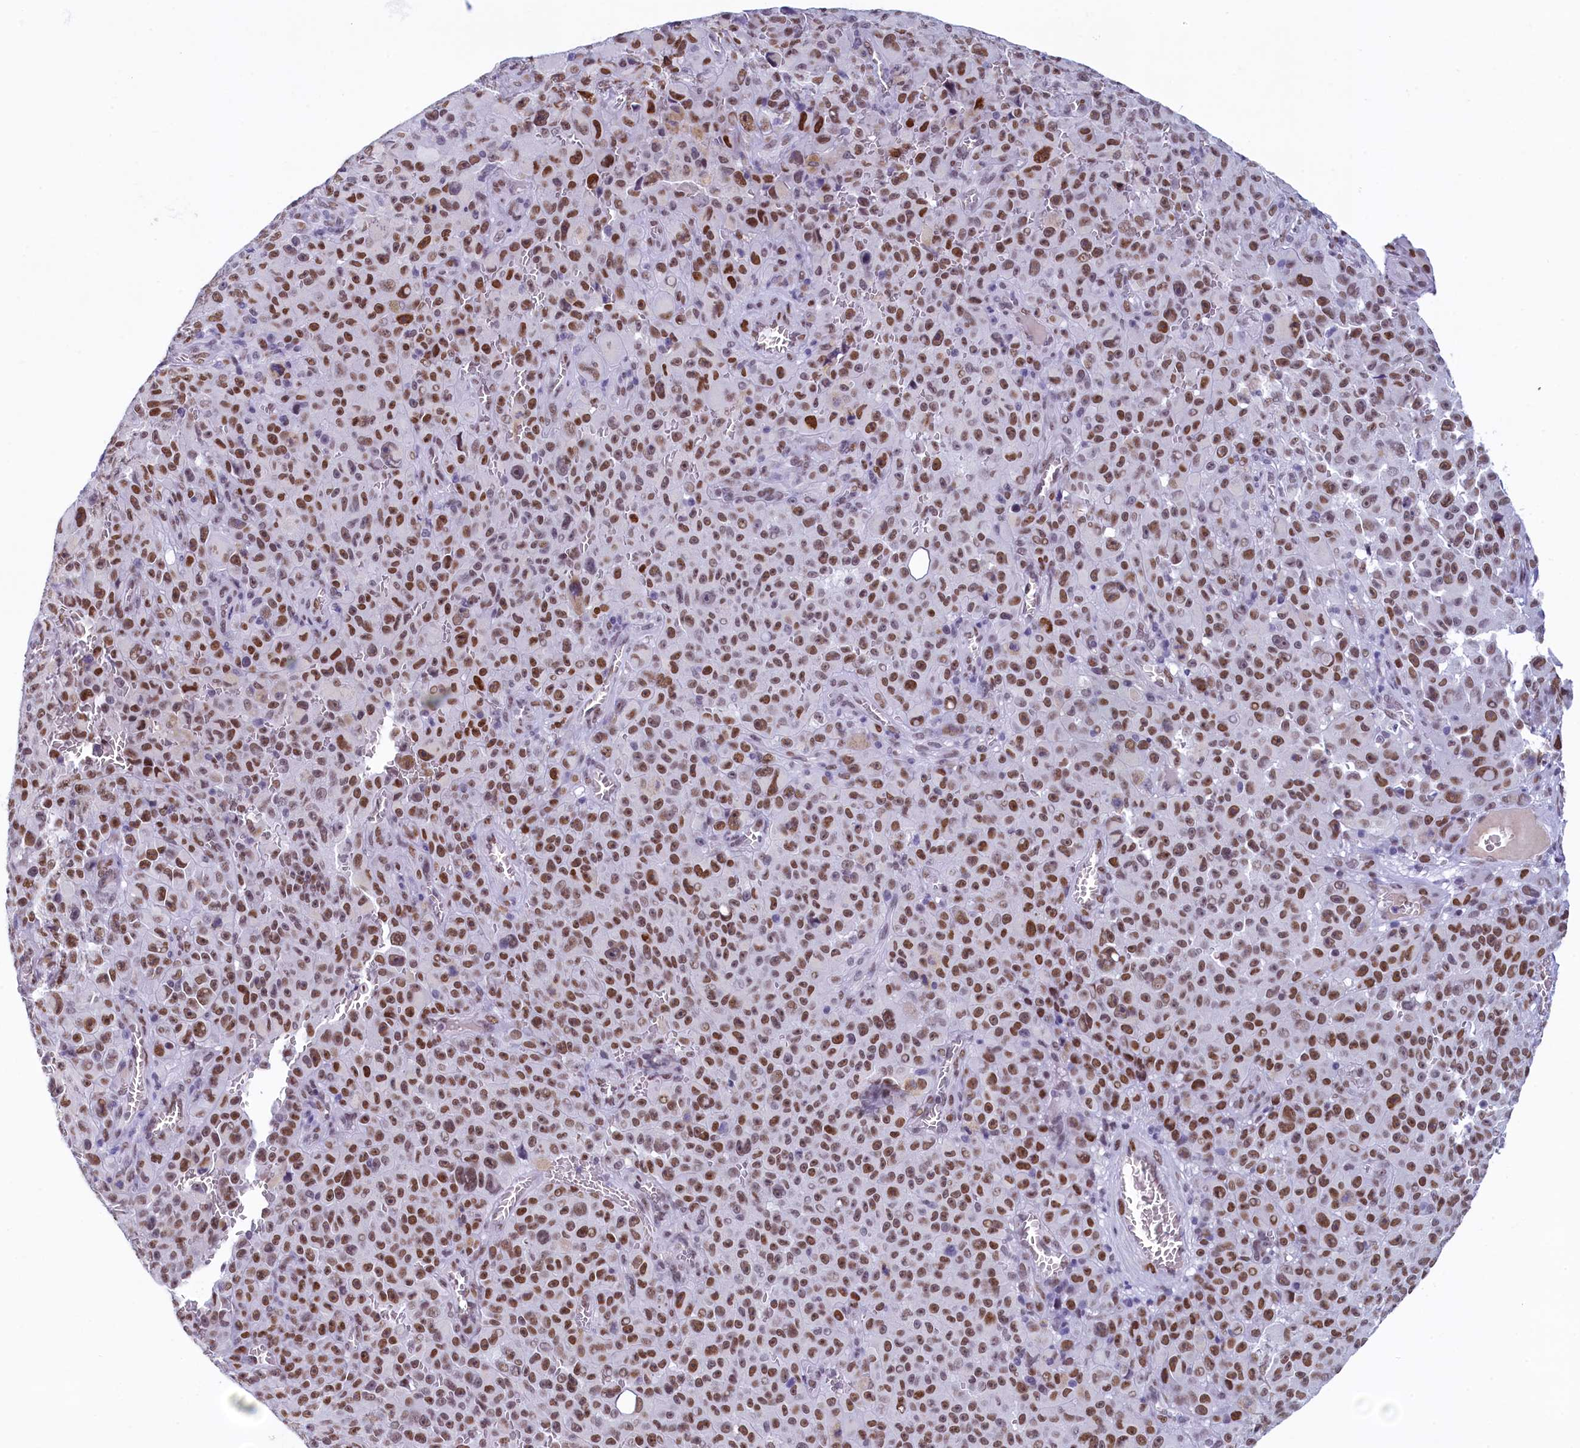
{"staining": {"intensity": "moderate", "quantity": ">75%", "location": "nuclear"}, "tissue": "melanoma", "cell_type": "Tumor cells", "image_type": "cancer", "snomed": [{"axis": "morphology", "description": "Malignant melanoma, NOS"}, {"axis": "topography", "description": "Skin"}], "caption": "IHC of malignant melanoma reveals medium levels of moderate nuclear staining in about >75% of tumor cells.", "gene": "SUGP2", "patient": {"sex": "female", "age": 82}}